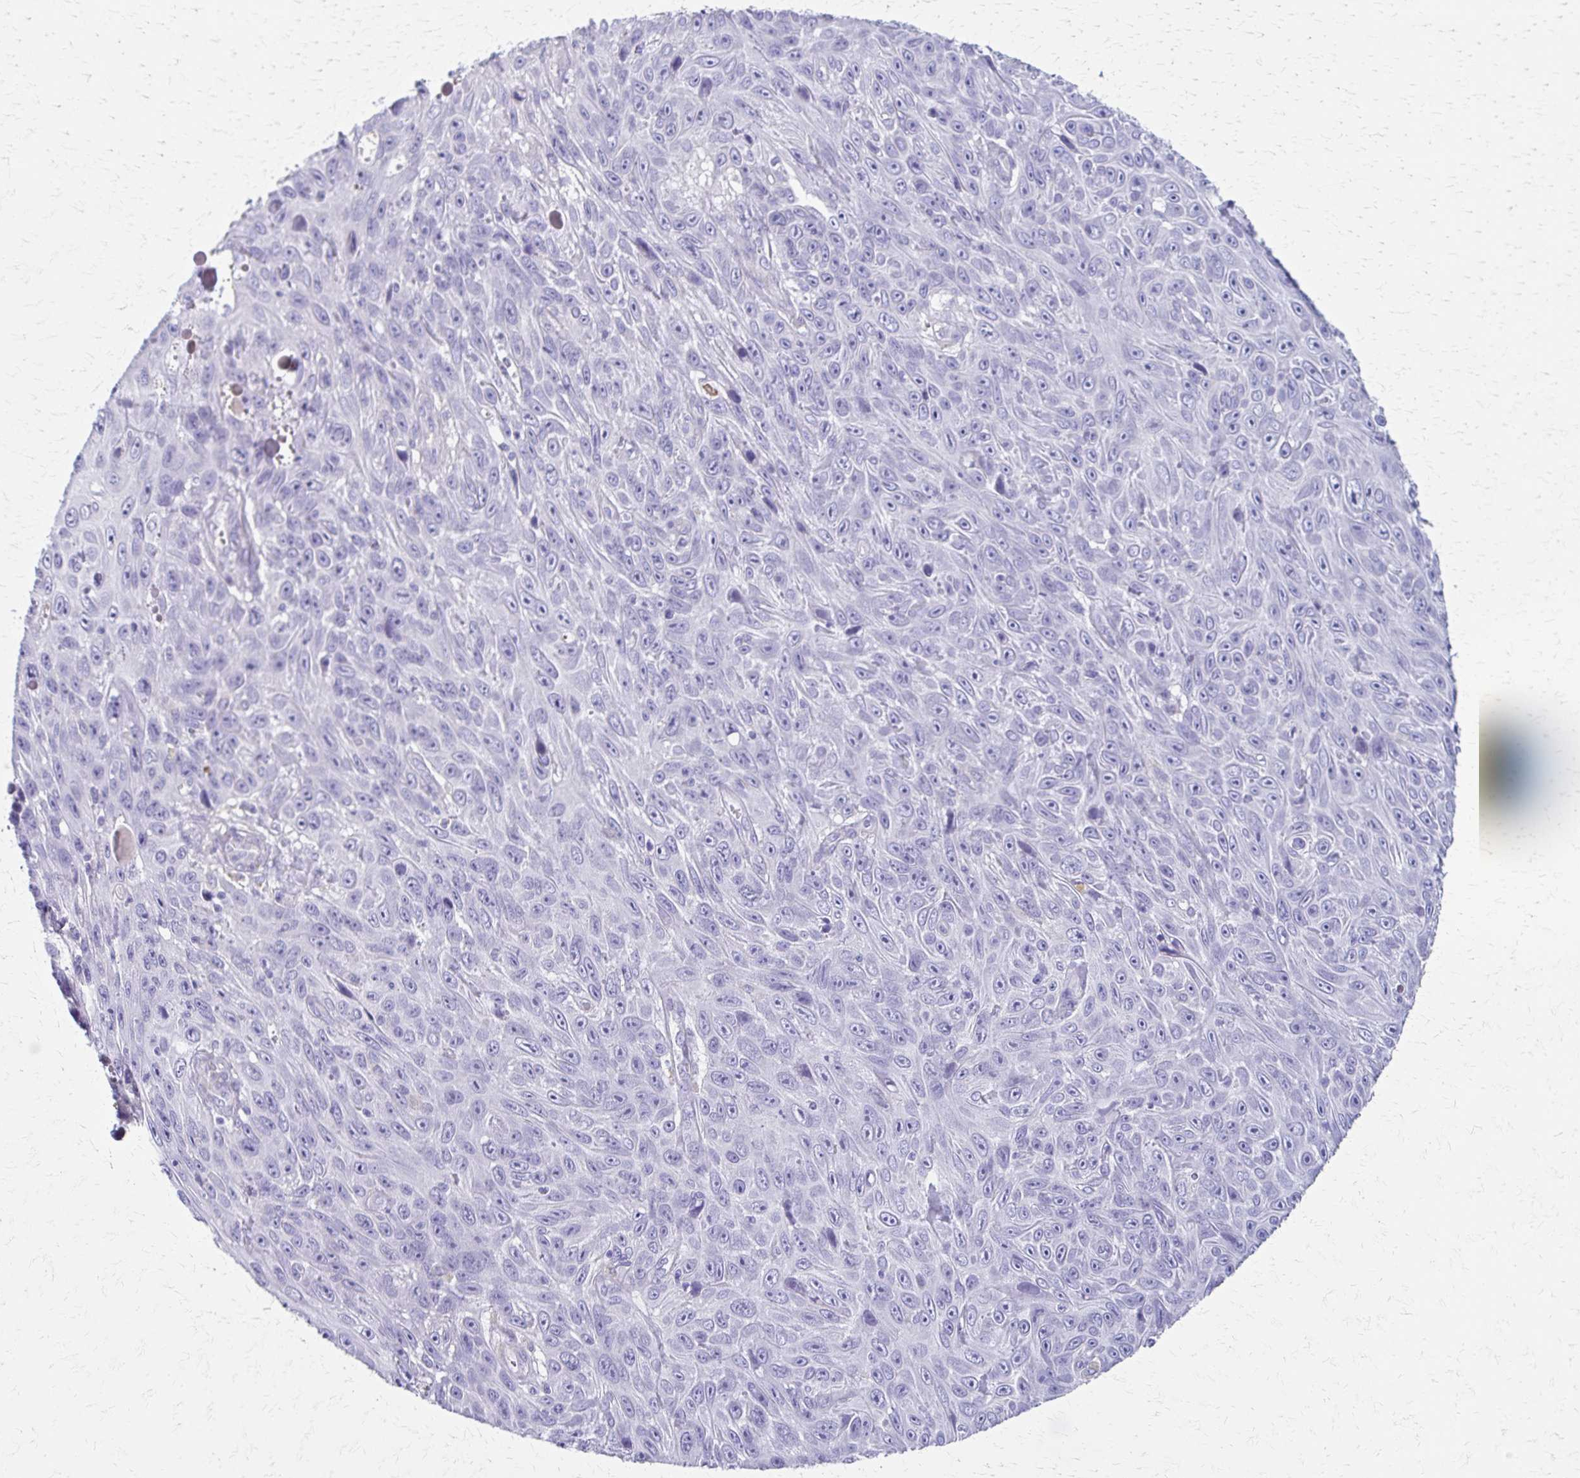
{"staining": {"intensity": "negative", "quantity": "none", "location": "none"}, "tissue": "skin cancer", "cell_type": "Tumor cells", "image_type": "cancer", "snomed": [{"axis": "morphology", "description": "Squamous cell carcinoma, NOS"}, {"axis": "topography", "description": "Skin"}], "caption": "The histopathology image exhibits no significant positivity in tumor cells of skin squamous cell carcinoma.", "gene": "ZSCAN5B", "patient": {"sex": "male", "age": 82}}